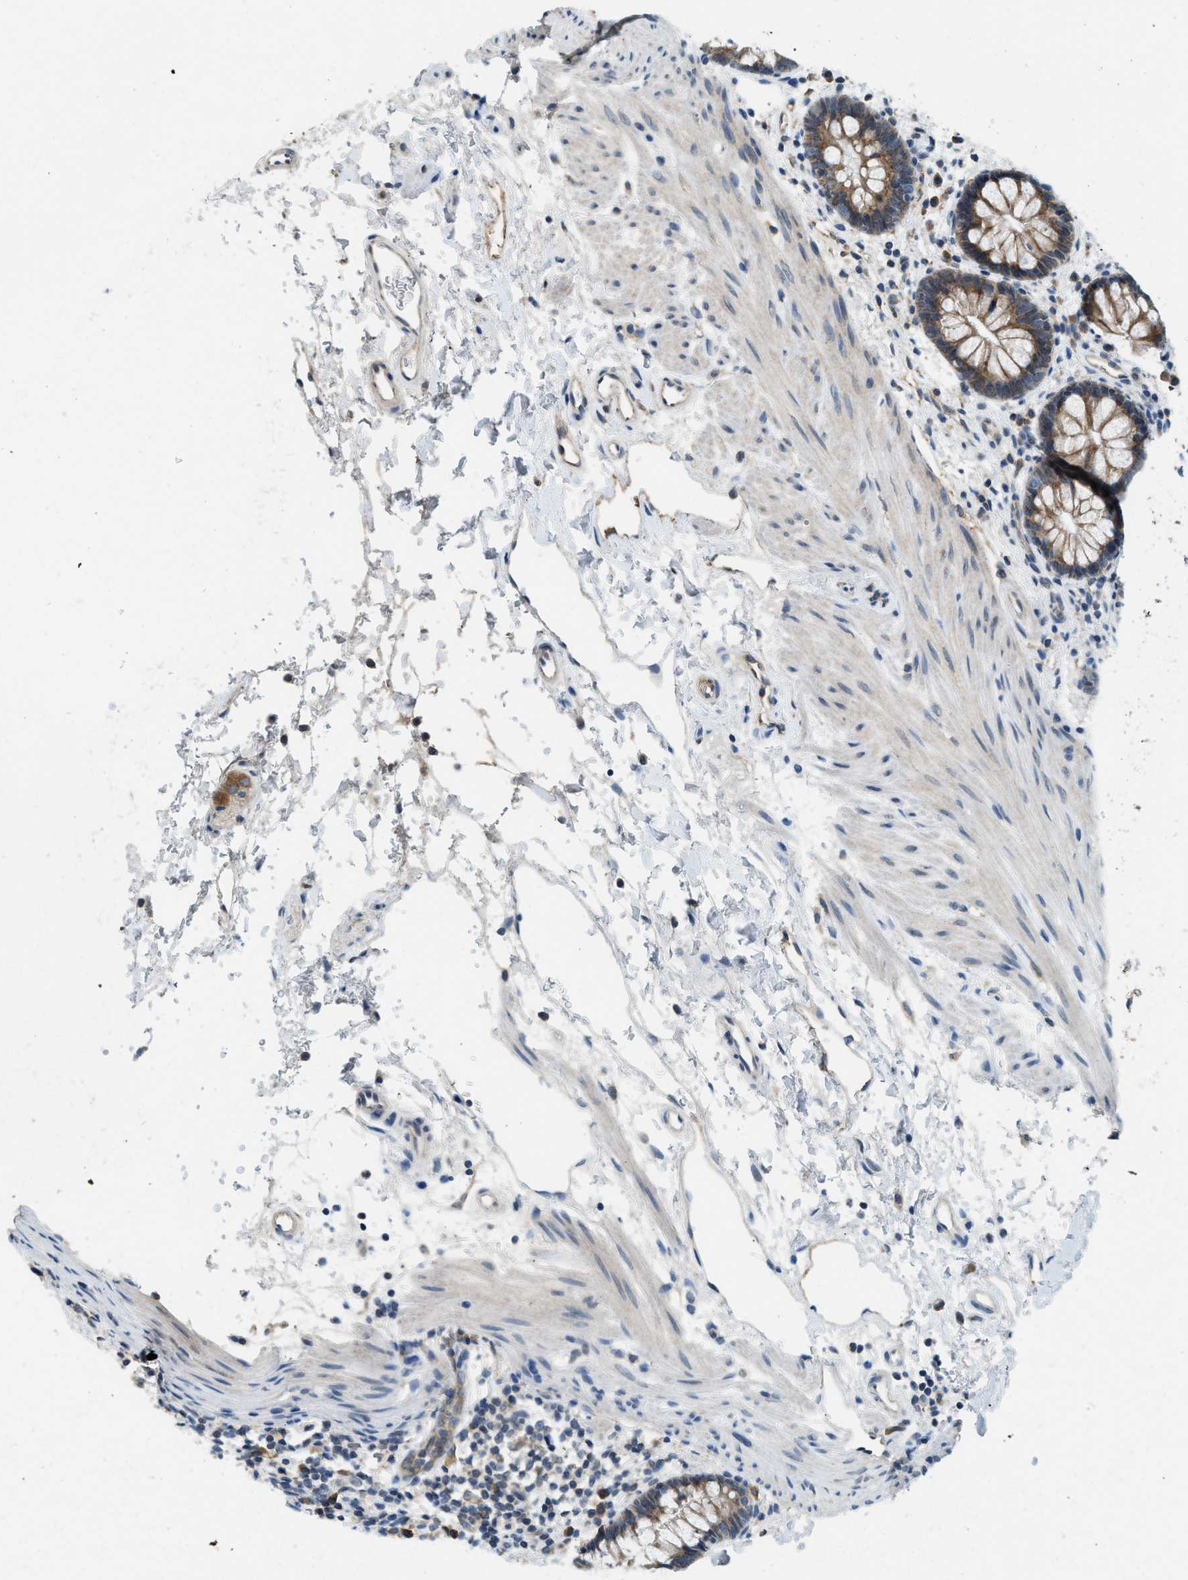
{"staining": {"intensity": "moderate", "quantity": ">75%", "location": "cytoplasmic/membranous"}, "tissue": "rectum", "cell_type": "Glandular cells", "image_type": "normal", "snomed": [{"axis": "morphology", "description": "Normal tissue, NOS"}, {"axis": "topography", "description": "Rectum"}], "caption": "A medium amount of moderate cytoplasmic/membranous positivity is appreciated in approximately >75% of glandular cells in benign rectum.", "gene": "BCAP31", "patient": {"sex": "female", "age": 24}}